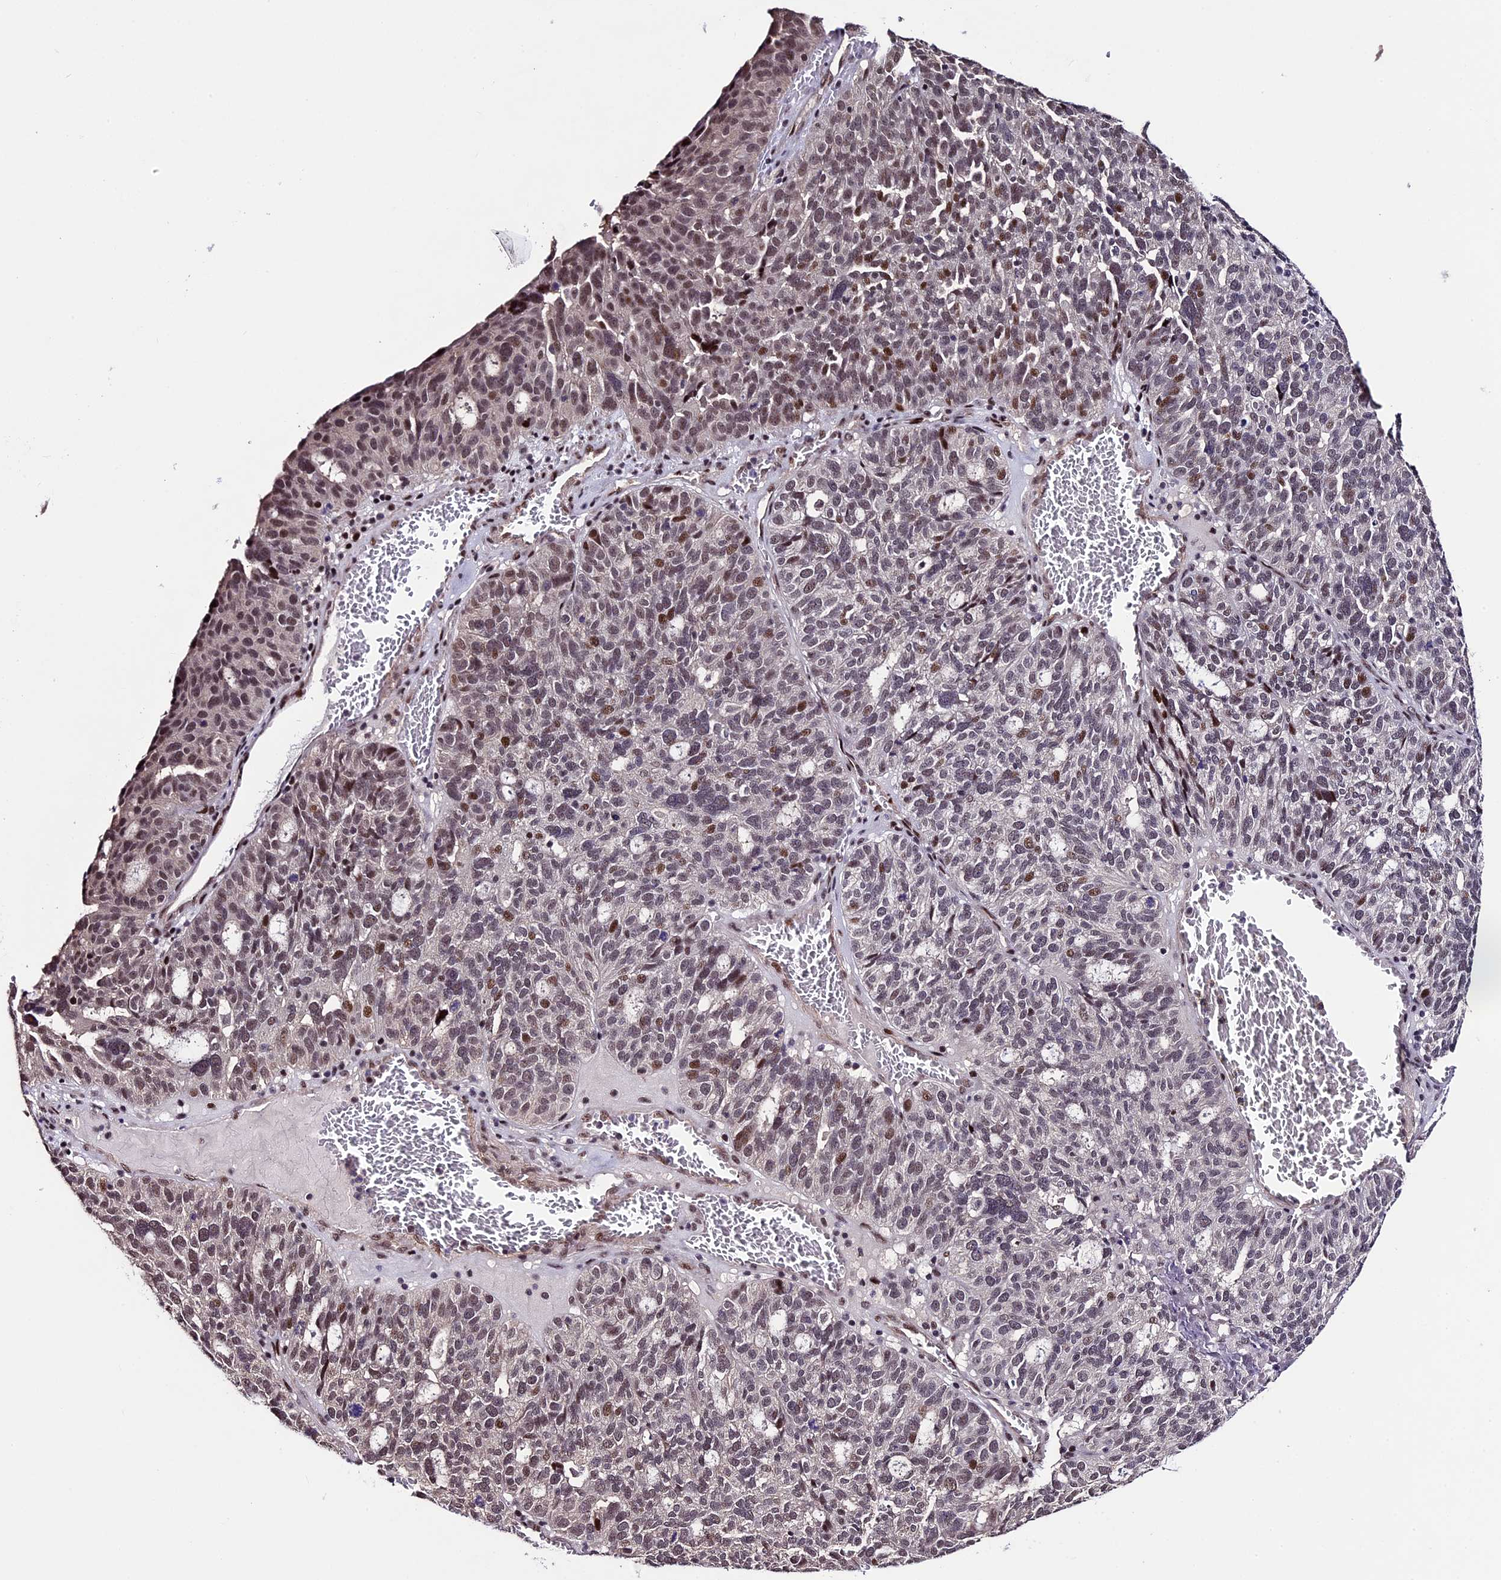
{"staining": {"intensity": "moderate", "quantity": "25%-75%", "location": "nuclear"}, "tissue": "ovarian cancer", "cell_type": "Tumor cells", "image_type": "cancer", "snomed": [{"axis": "morphology", "description": "Cystadenocarcinoma, serous, NOS"}, {"axis": "topography", "description": "Ovary"}], "caption": "This is a micrograph of immunohistochemistry (IHC) staining of ovarian cancer (serous cystadenocarcinoma), which shows moderate expression in the nuclear of tumor cells.", "gene": "TCP11L2", "patient": {"sex": "female", "age": 59}}